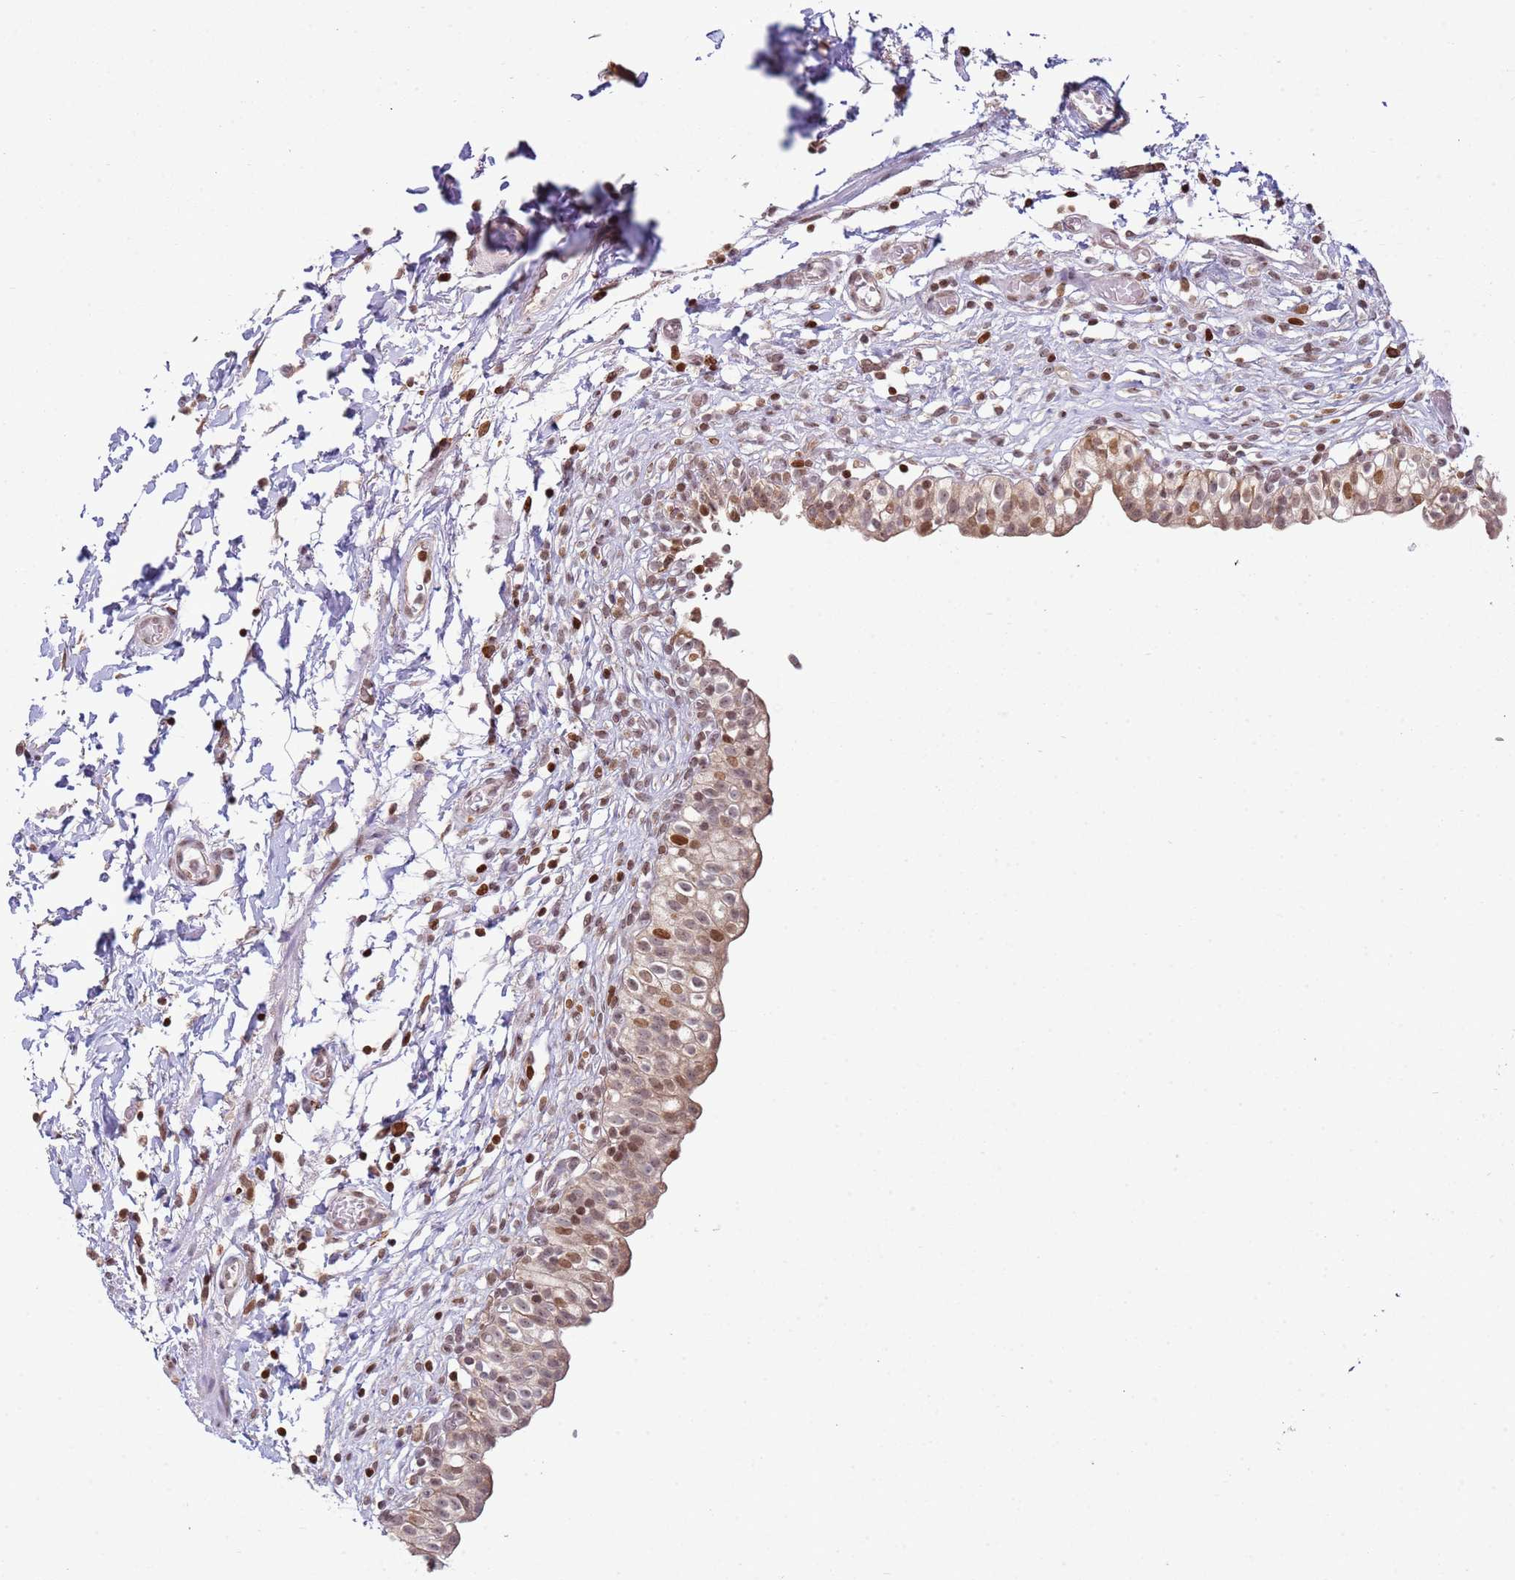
{"staining": {"intensity": "moderate", "quantity": ">75%", "location": "cytoplasmic/membranous,nuclear"}, "tissue": "urinary bladder", "cell_type": "Urothelial cells", "image_type": "normal", "snomed": [{"axis": "morphology", "description": "Normal tissue, NOS"}, {"axis": "topography", "description": "Urinary bladder"}, {"axis": "topography", "description": "Peripheral nerve tissue"}], "caption": "Urothelial cells reveal medium levels of moderate cytoplasmic/membranous,nuclear positivity in approximately >75% of cells in unremarkable urinary bladder. (Brightfield microscopy of DAB IHC at high magnification).", "gene": "SCAF1", "patient": {"sex": "male", "age": 55}}